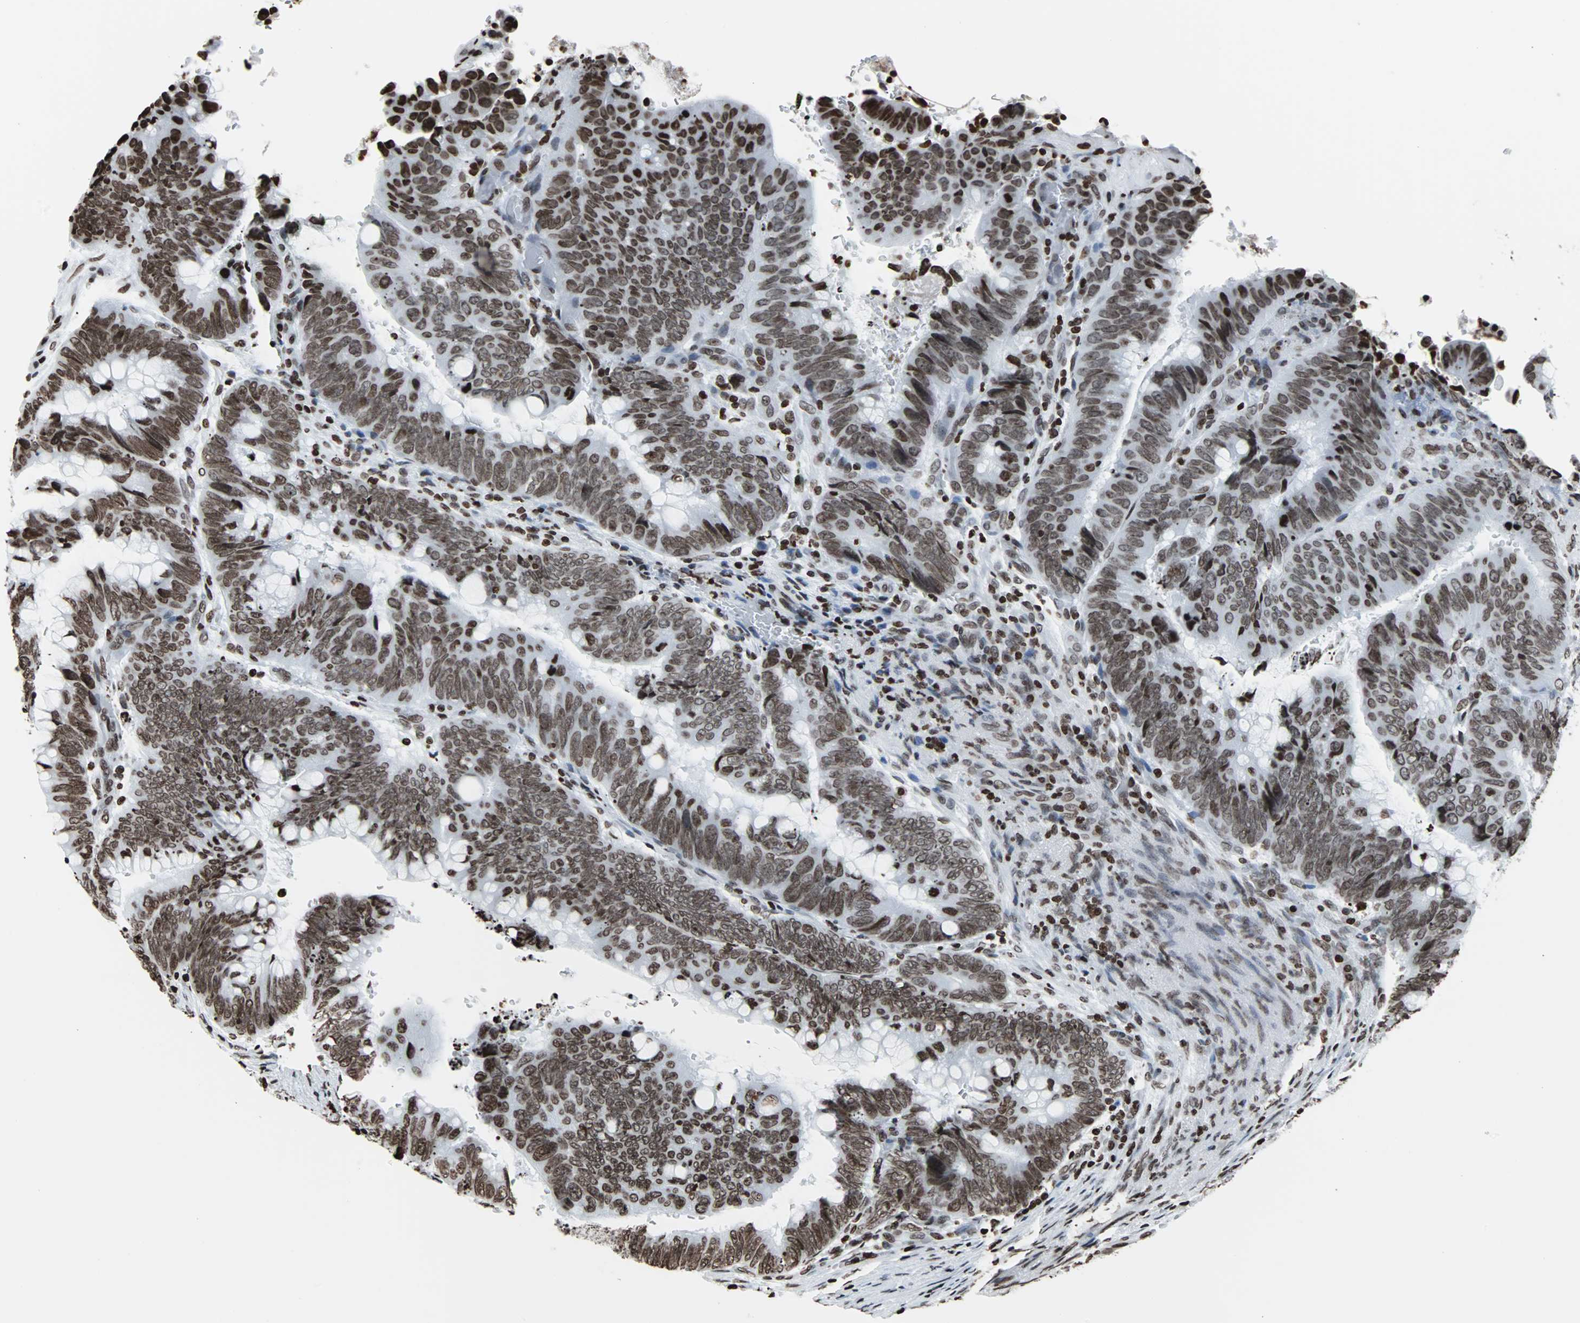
{"staining": {"intensity": "strong", "quantity": ">75%", "location": "nuclear"}, "tissue": "colorectal cancer", "cell_type": "Tumor cells", "image_type": "cancer", "snomed": [{"axis": "morphology", "description": "Normal tissue, NOS"}, {"axis": "morphology", "description": "Adenocarcinoma, NOS"}, {"axis": "topography", "description": "Rectum"}, {"axis": "topography", "description": "Peripheral nerve tissue"}], "caption": "Human colorectal cancer (adenocarcinoma) stained with a brown dye exhibits strong nuclear positive expression in about >75% of tumor cells.", "gene": "H2BC18", "patient": {"sex": "male", "age": 92}}